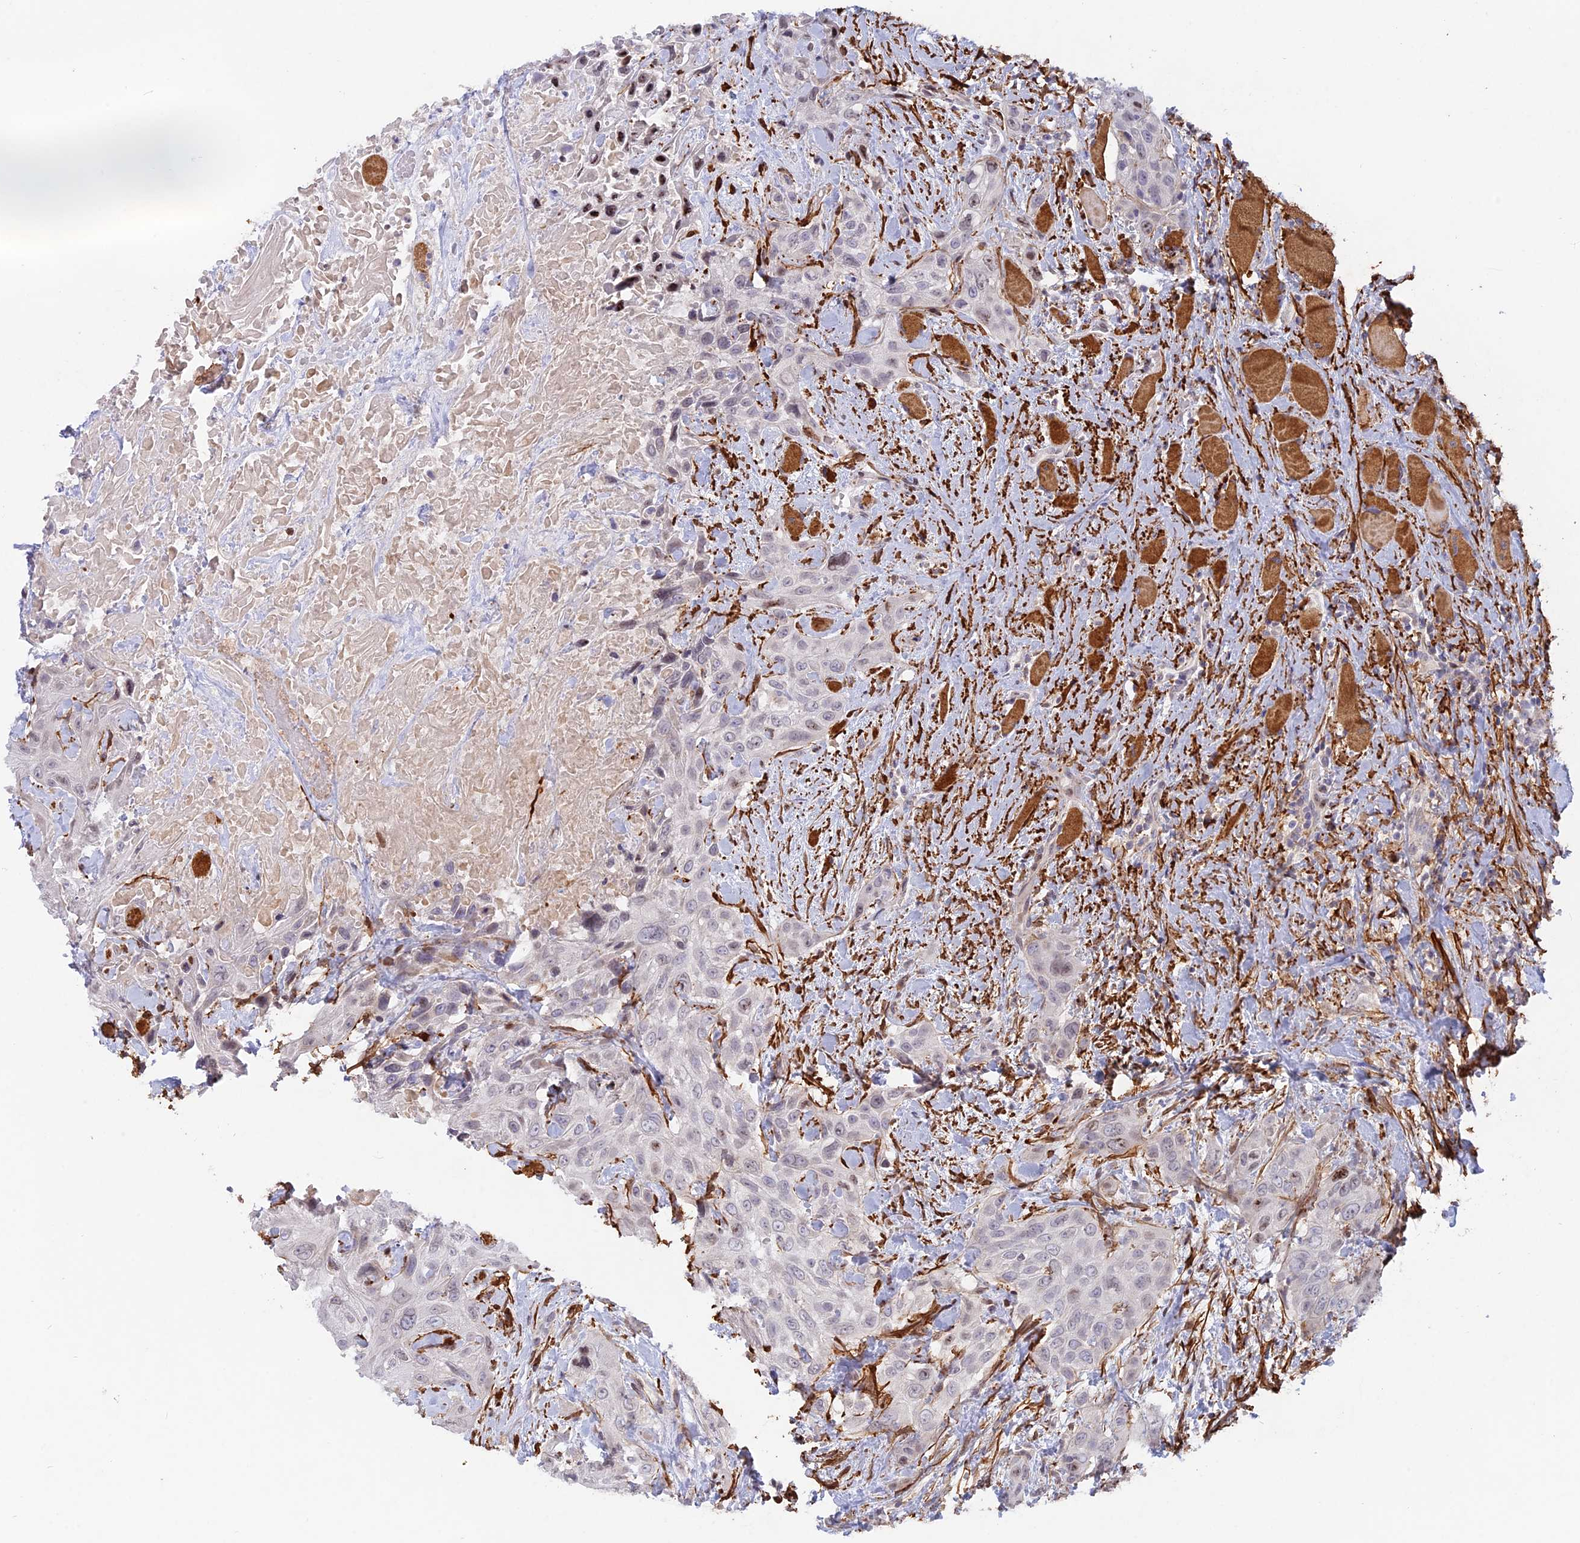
{"staining": {"intensity": "weak", "quantity": "25%-75%", "location": "nuclear"}, "tissue": "head and neck cancer", "cell_type": "Tumor cells", "image_type": "cancer", "snomed": [{"axis": "morphology", "description": "Squamous cell carcinoma, NOS"}, {"axis": "topography", "description": "Head-Neck"}], "caption": "Protein staining demonstrates weak nuclear expression in about 25%-75% of tumor cells in head and neck cancer (squamous cell carcinoma).", "gene": "CCDC154", "patient": {"sex": "male", "age": 81}}